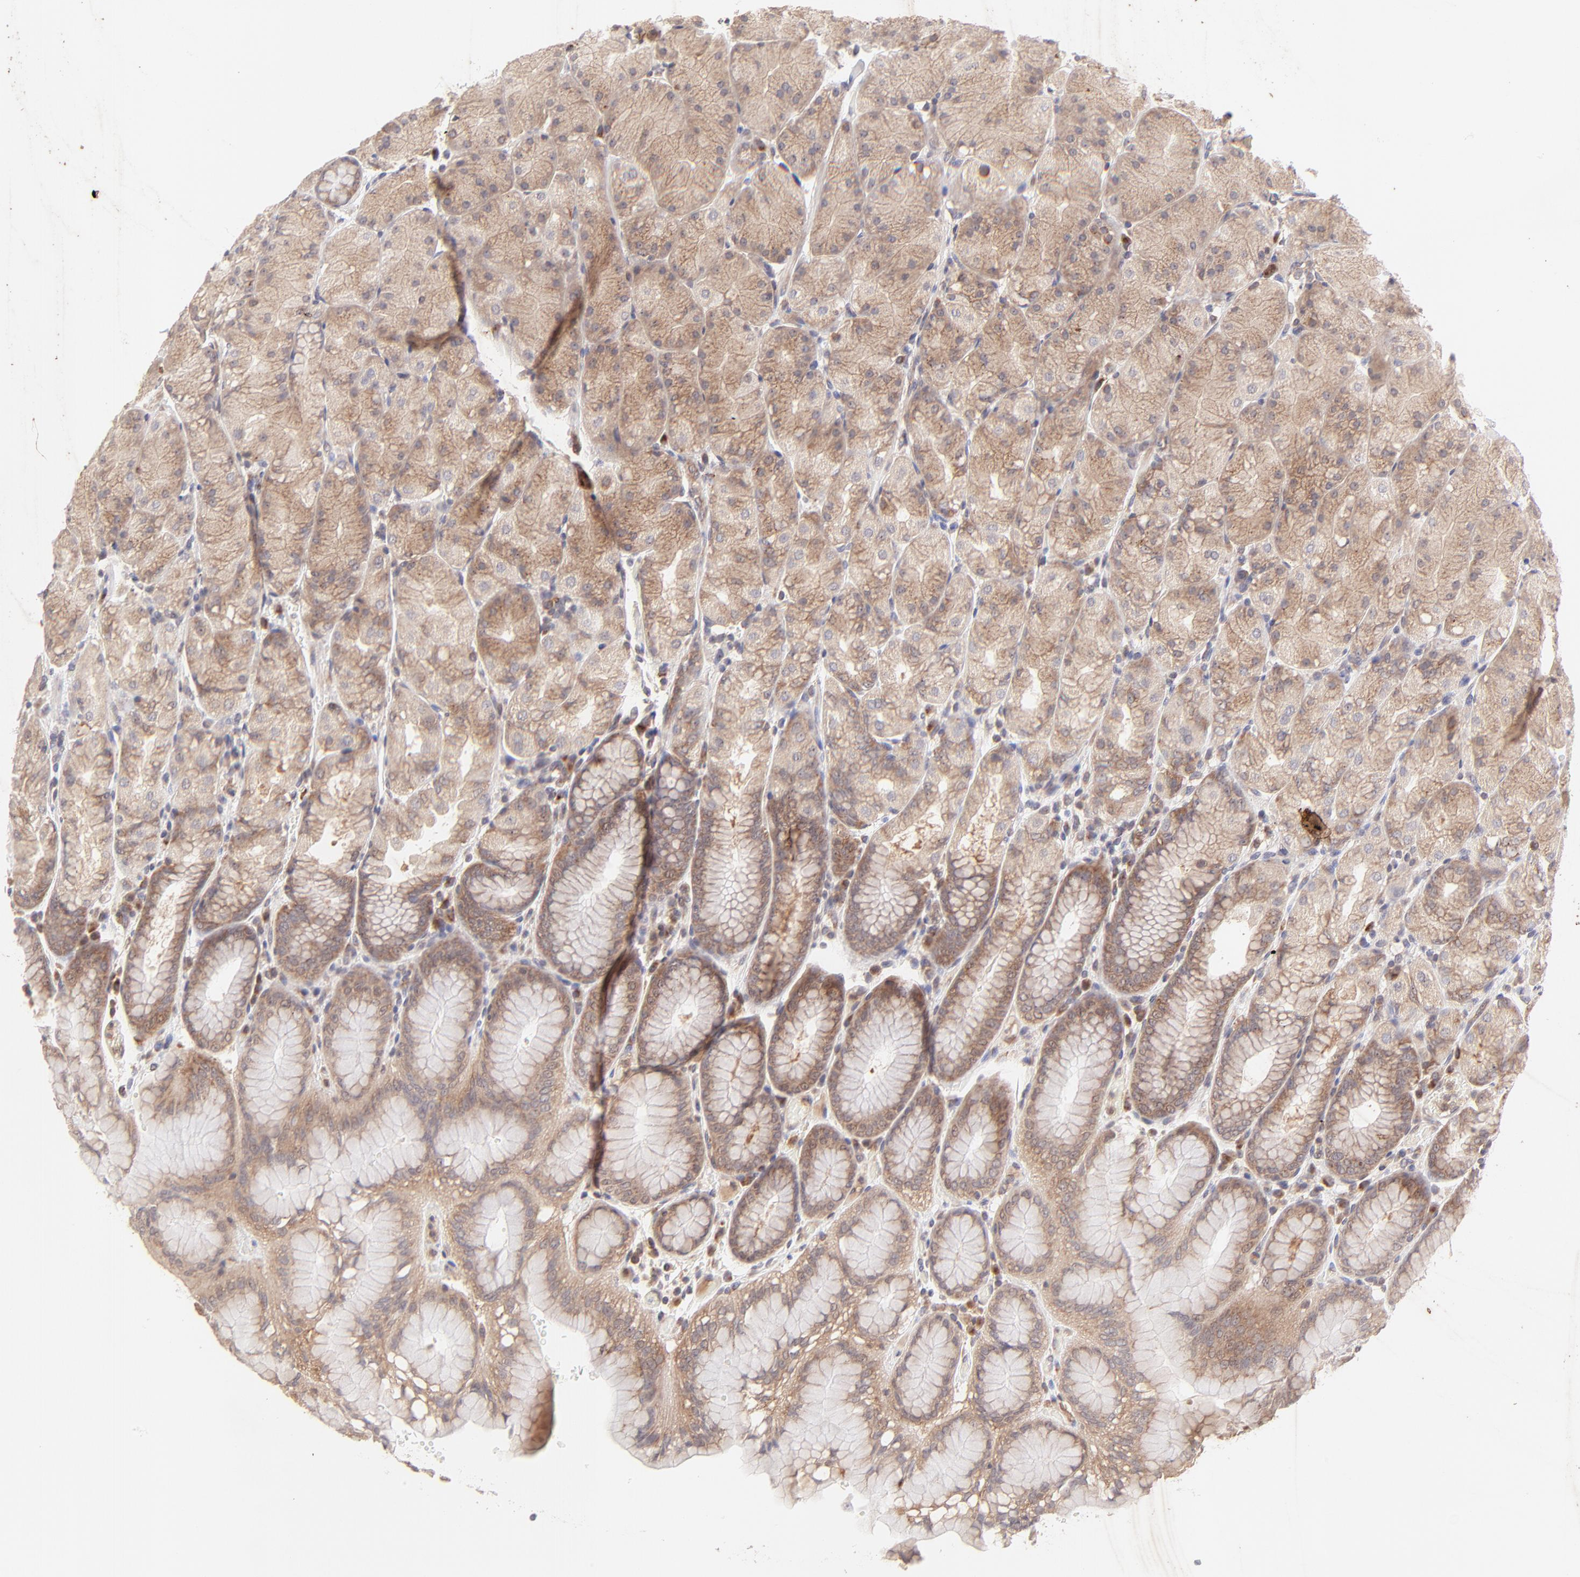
{"staining": {"intensity": "moderate", "quantity": ">75%", "location": "cytoplasmic/membranous"}, "tissue": "stomach", "cell_type": "Glandular cells", "image_type": "normal", "snomed": [{"axis": "morphology", "description": "Normal tissue, NOS"}, {"axis": "topography", "description": "Stomach, upper"}, {"axis": "topography", "description": "Stomach"}], "caption": "Stomach stained for a protein (brown) displays moderate cytoplasmic/membranous positive expression in about >75% of glandular cells.", "gene": "TNRC6B", "patient": {"sex": "male", "age": 76}}